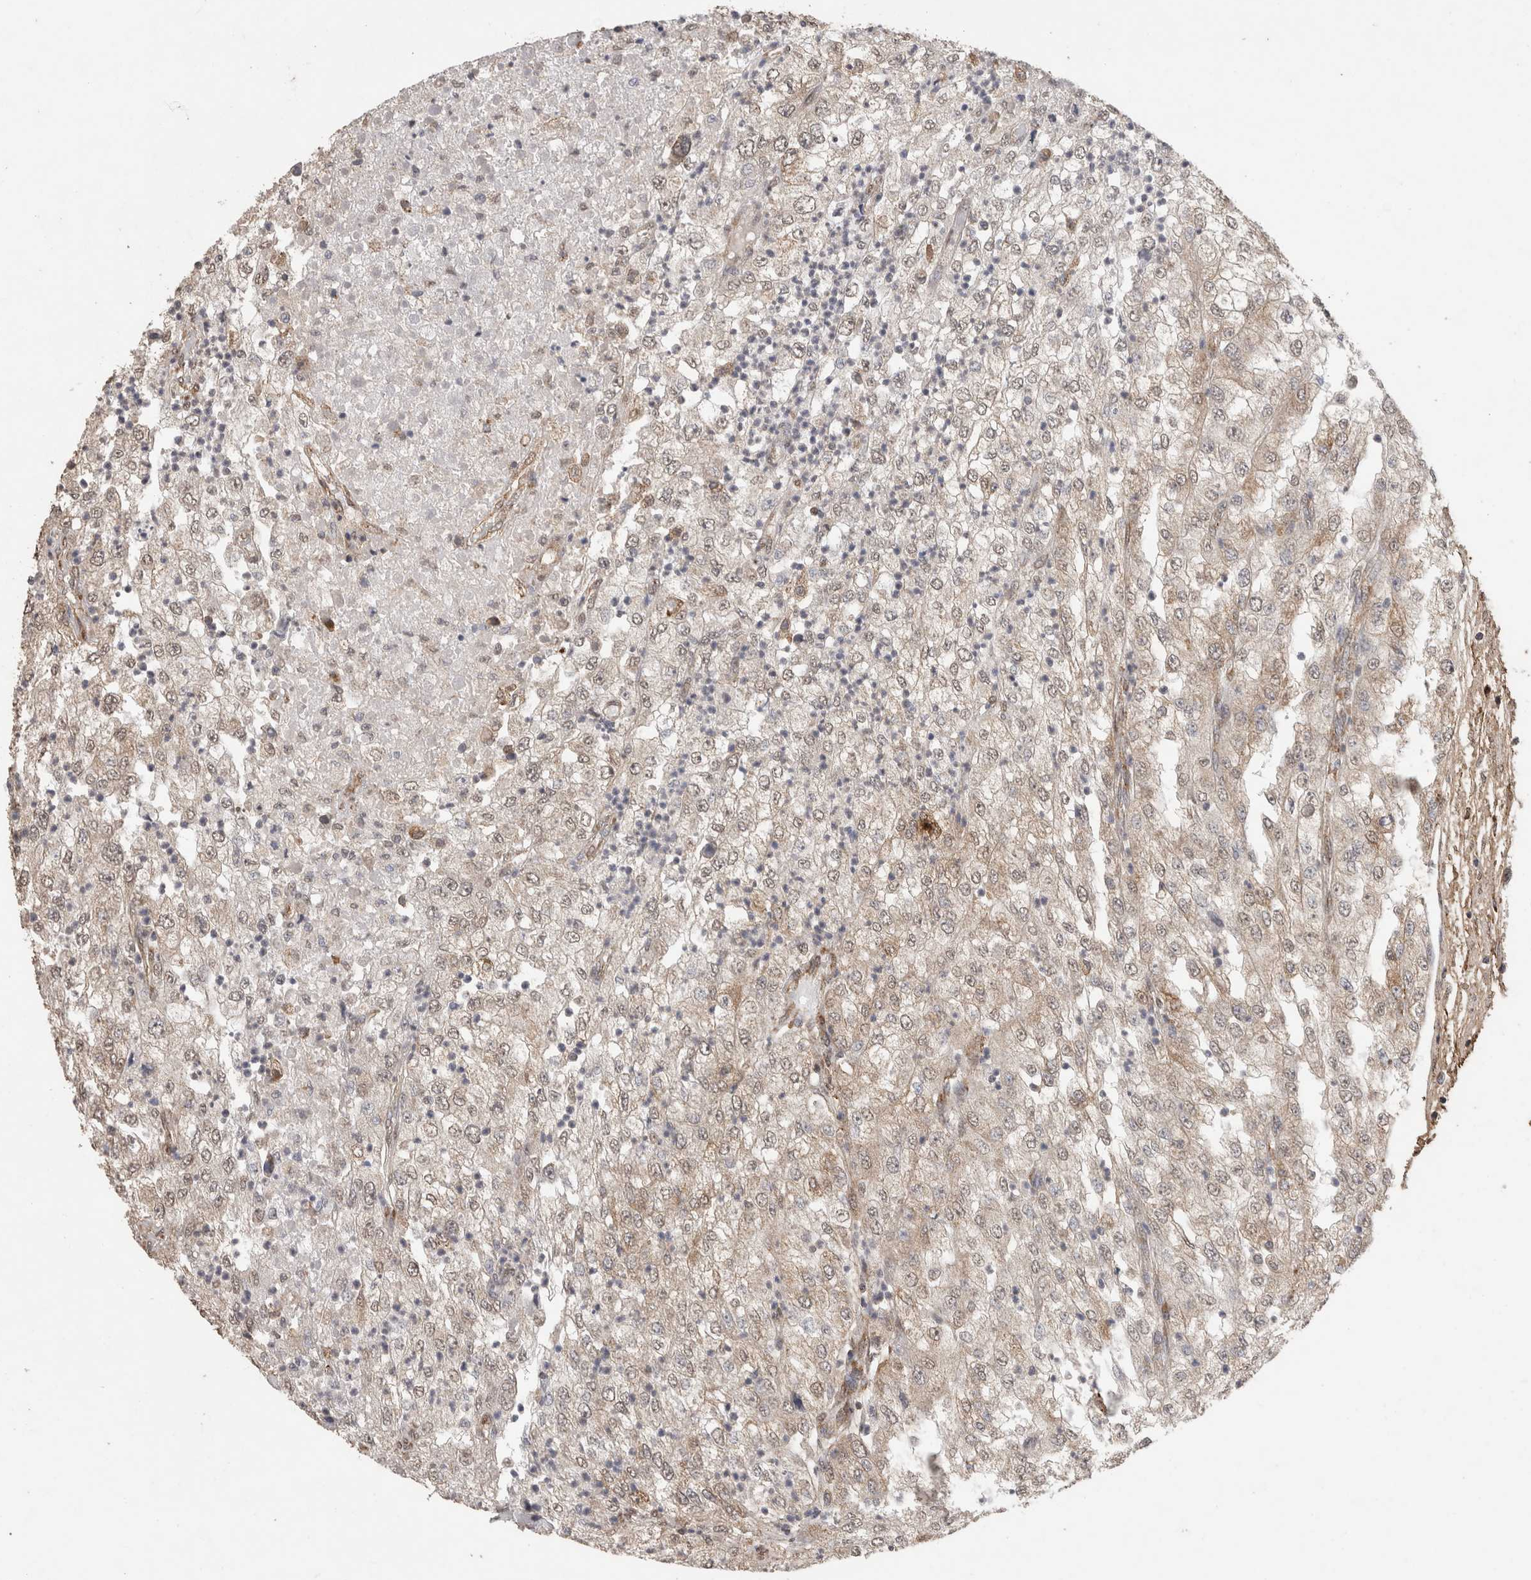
{"staining": {"intensity": "weak", "quantity": "25%-75%", "location": "cytoplasmic/membranous,nuclear"}, "tissue": "renal cancer", "cell_type": "Tumor cells", "image_type": "cancer", "snomed": [{"axis": "morphology", "description": "Adenocarcinoma, NOS"}, {"axis": "topography", "description": "Kidney"}], "caption": "The immunohistochemical stain shows weak cytoplasmic/membranous and nuclear positivity in tumor cells of renal cancer (adenocarcinoma) tissue.", "gene": "C1QTNF5", "patient": {"sex": "female", "age": 54}}